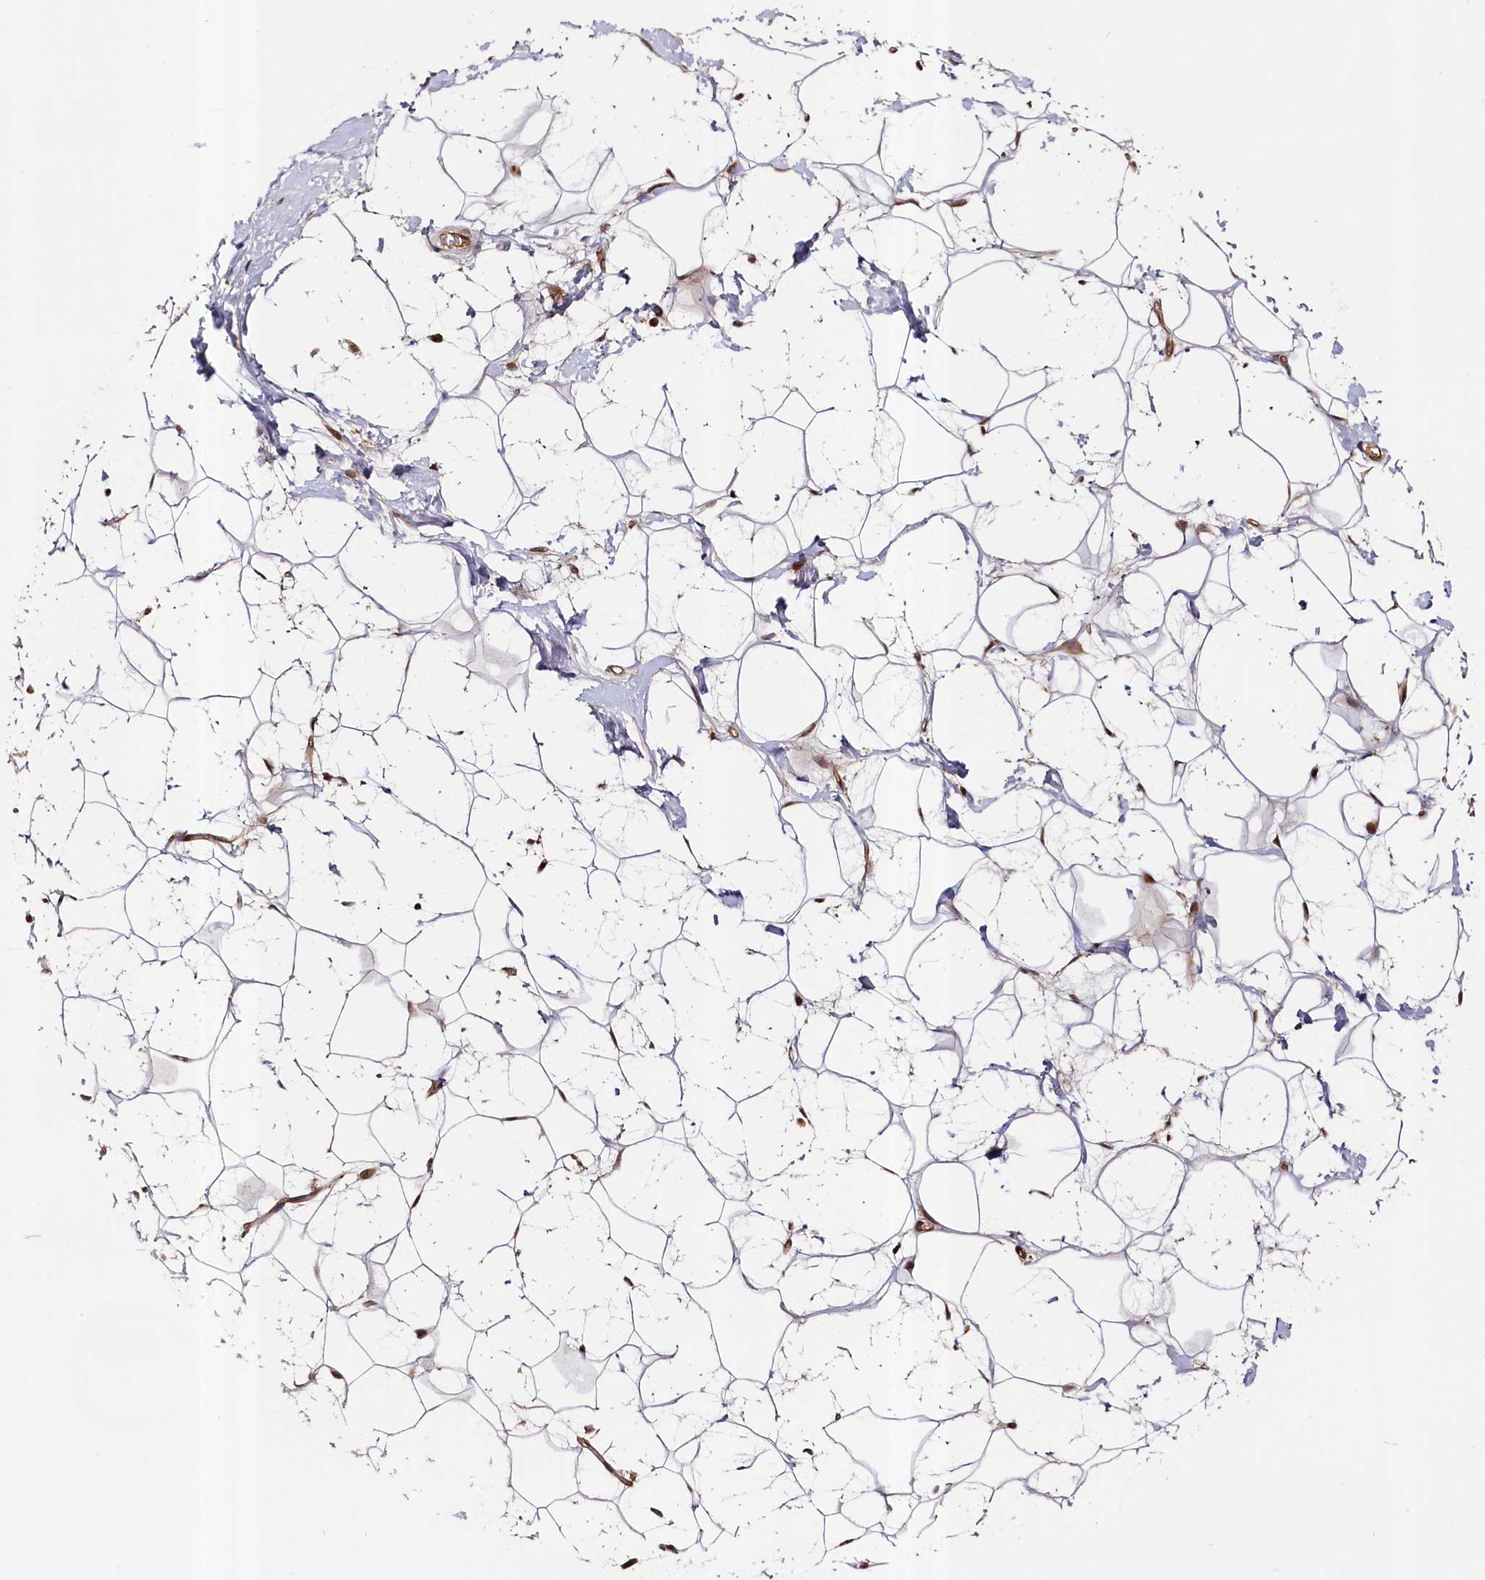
{"staining": {"intensity": "negative", "quantity": "none", "location": "none"}, "tissue": "adipose tissue", "cell_type": "Adipocytes", "image_type": "normal", "snomed": [{"axis": "morphology", "description": "Normal tissue, NOS"}, {"axis": "topography", "description": "Breast"}], "caption": "High power microscopy image of an immunohistochemistry (IHC) image of normal adipose tissue, revealing no significant expression in adipocytes. (Immunohistochemistry (ihc), brightfield microscopy, high magnification).", "gene": "CEP44", "patient": {"sex": "female", "age": 26}}